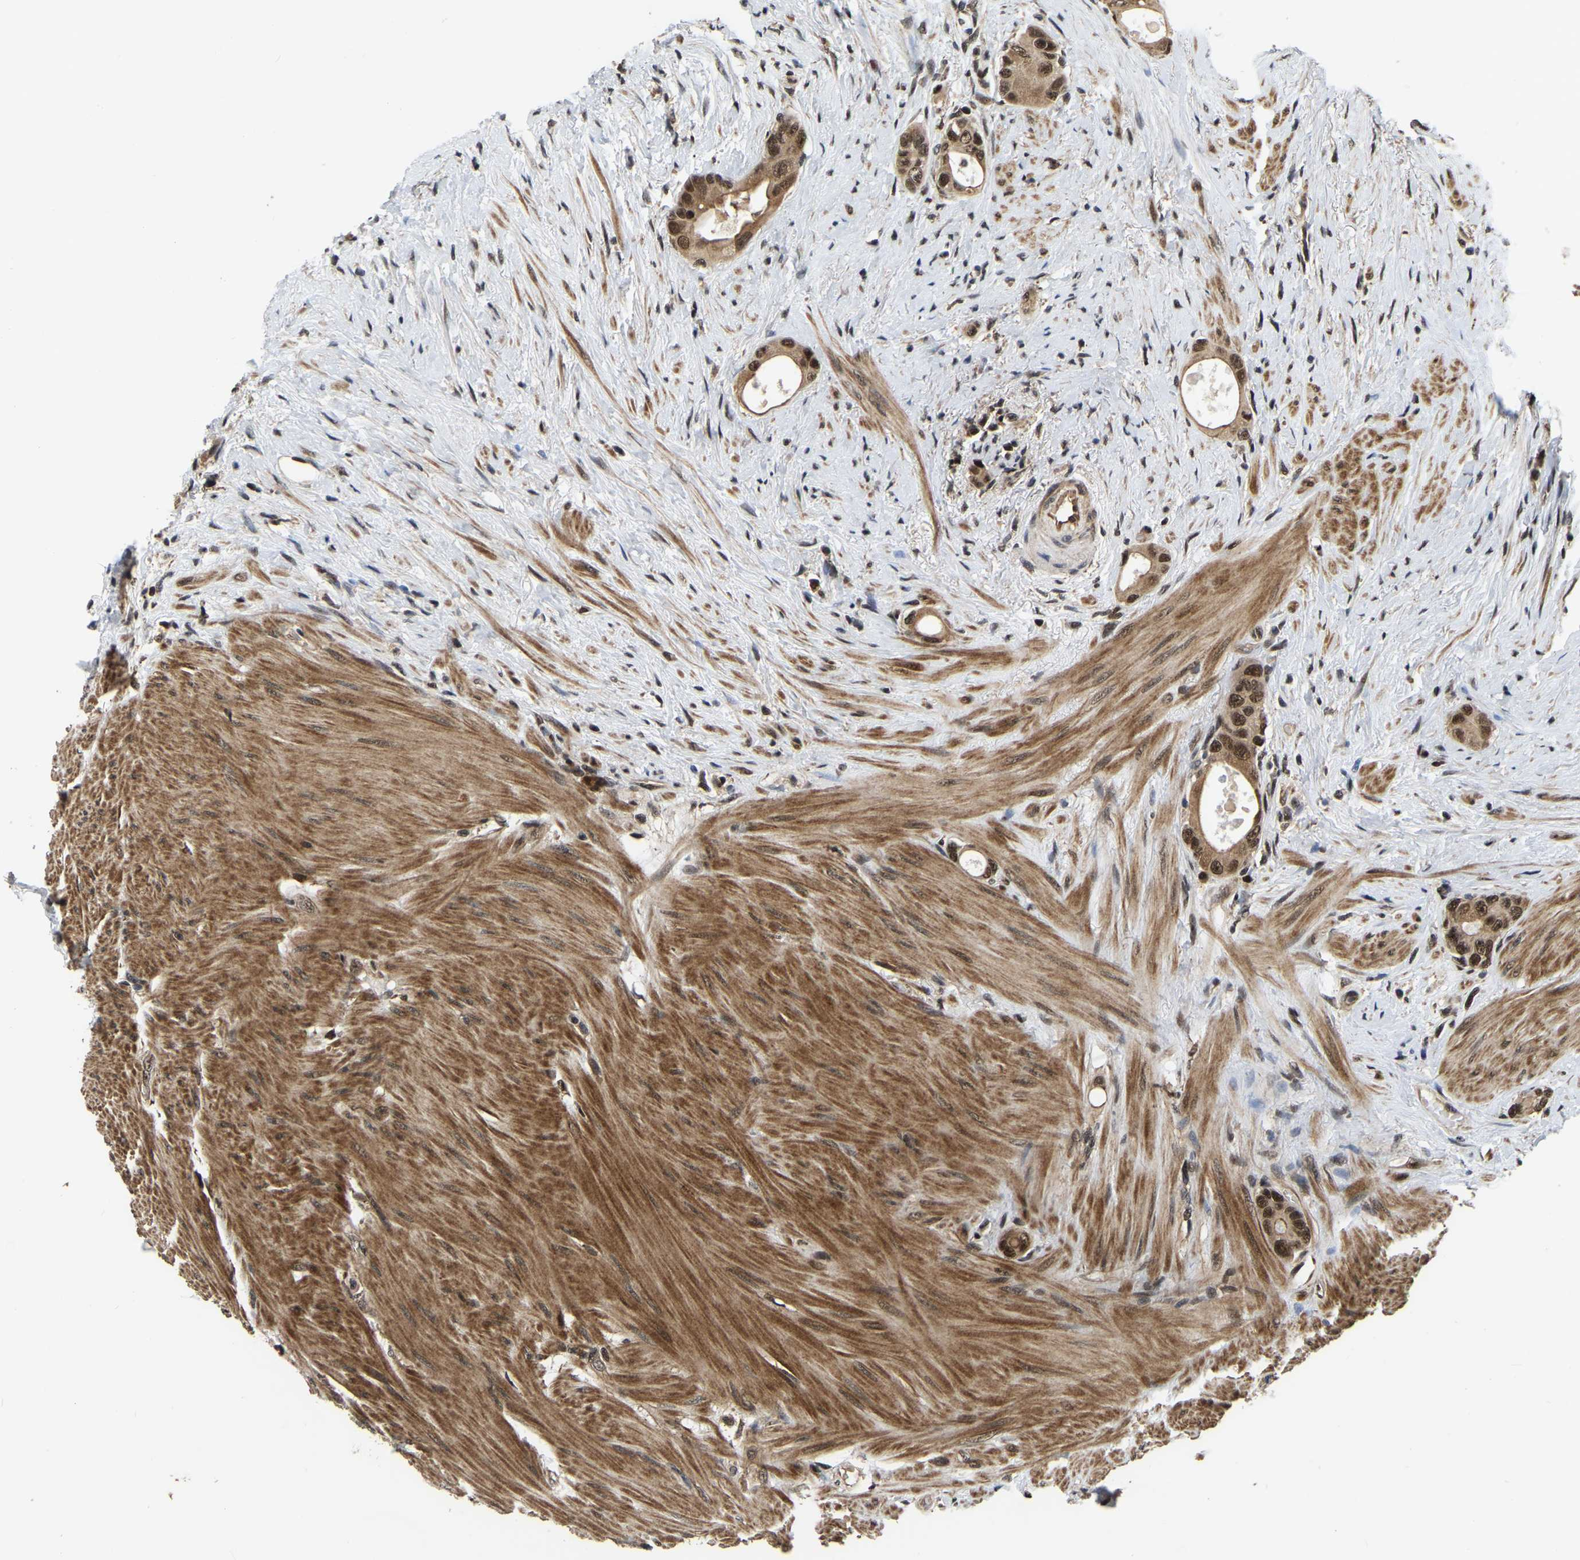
{"staining": {"intensity": "moderate", "quantity": ">75%", "location": "cytoplasmic/membranous,nuclear"}, "tissue": "colorectal cancer", "cell_type": "Tumor cells", "image_type": "cancer", "snomed": [{"axis": "morphology", "description": "Adenocarcinoma, NOS"}, {"axis": "topography", "description": "Rectum"}], "caption": "Immunohistochemistry micrograph of neoplastic tissue: colorectal adenocarcinoma stained using IHC shows medium levels of moderate protein expression localized specifically in the cytoplasmic/membranous and nuclear of tumor cells, appearing as a cytoplasmic/membranous and nuclear brown color.", "gene": "CIAO1", "patient": {"sex": "male", "age": 51}}